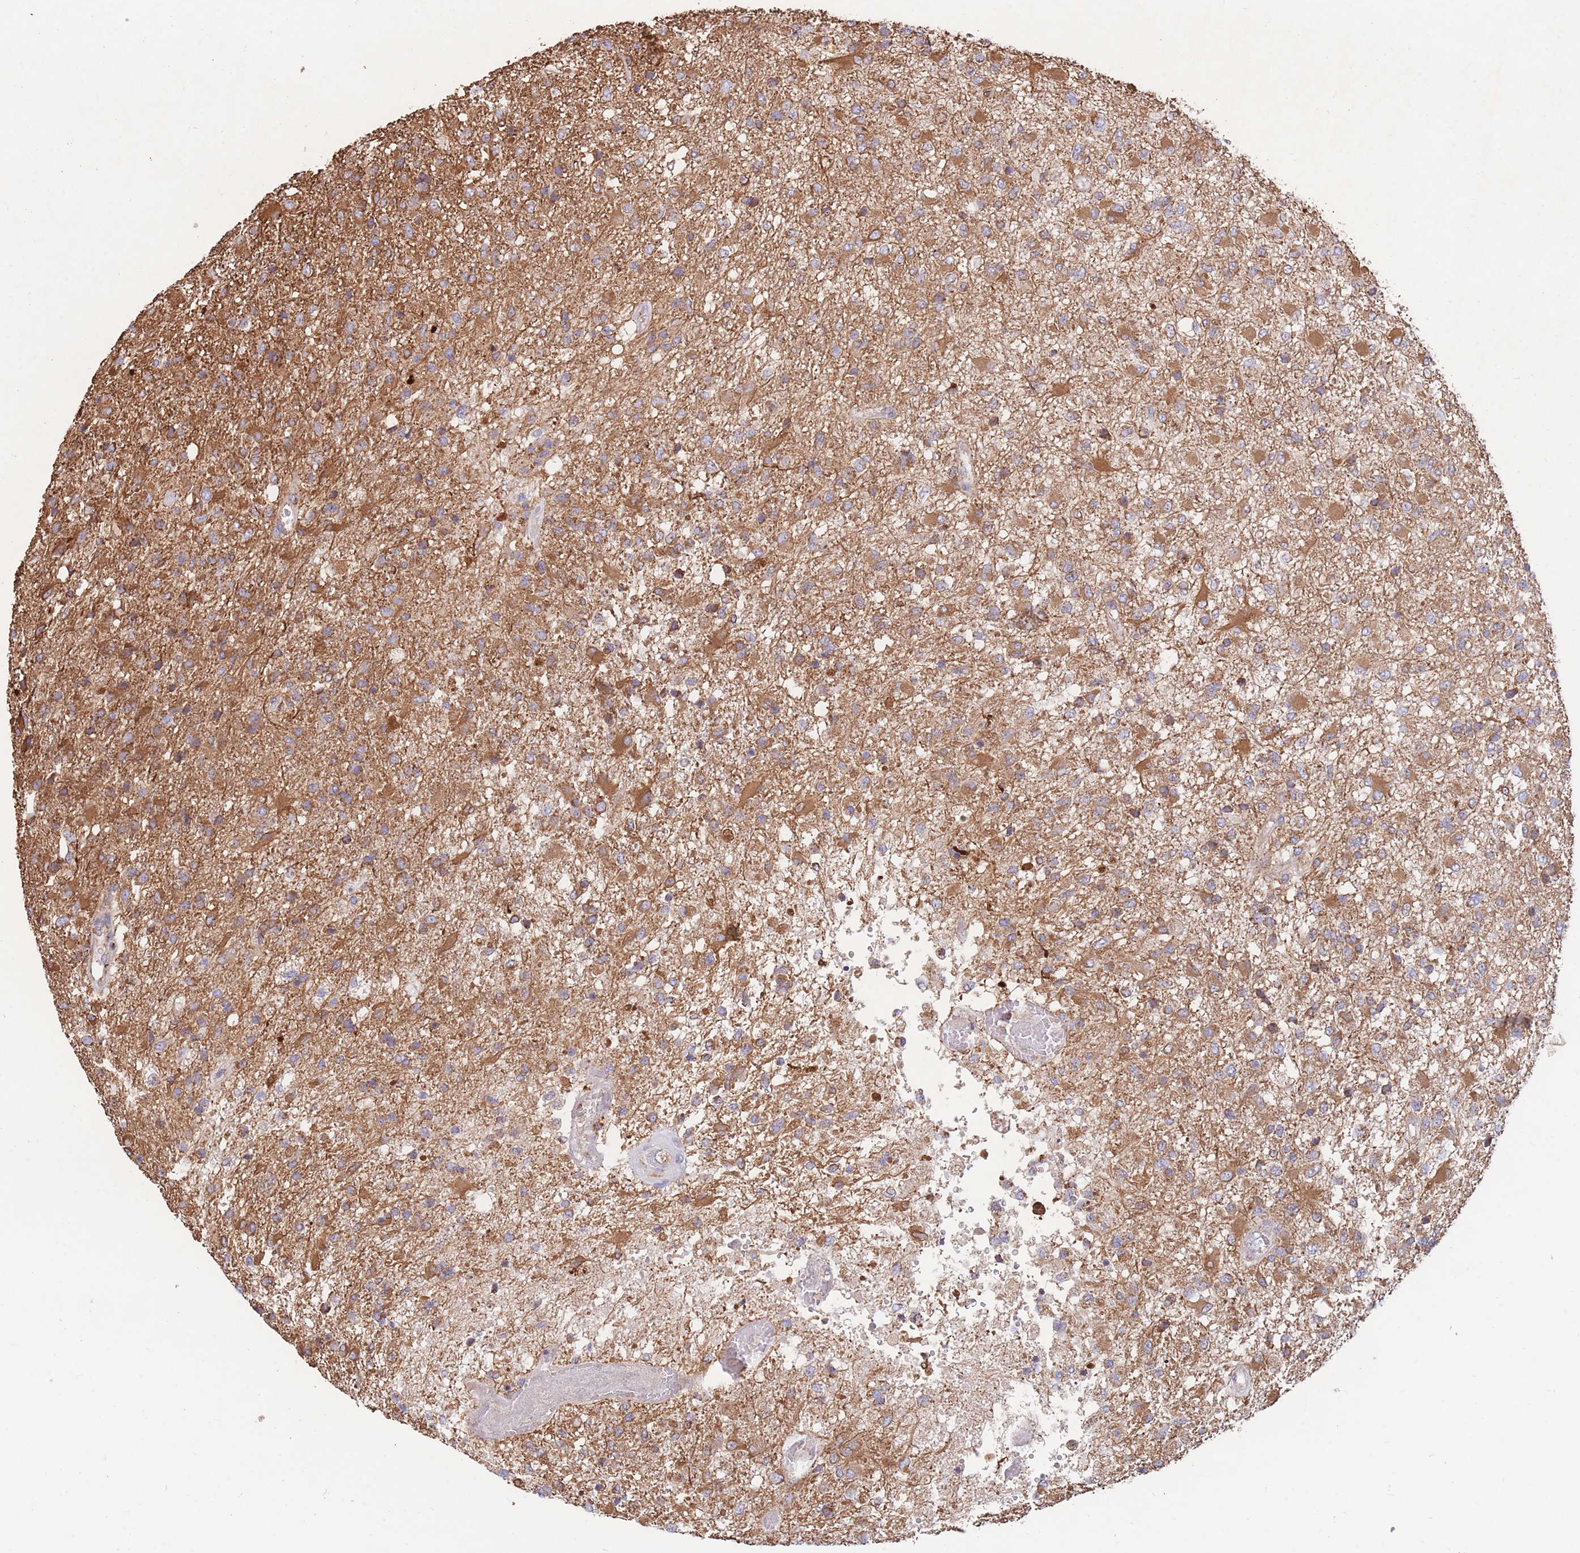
{"staining": {"intensity": "moderate", "quantity": "25%-75%", "location": "cytoplasmic/membranous"}, "tissue": "glioma", "cell_type": "Tumor cells", "image_type": "cancer", "snomed": [{"axis": "morphology", "description": "Glioma, malignant, High grade"}, {"axis": "topography", "description": "Brain"}], "caption": "A medium amount of moderate cytoplasmic/membranous expression is appreciated in about 25%-75% of tumor cells in glioma tissue.", "gene": "FKBP8", "patient": {"sex": "female", "age": 74}}